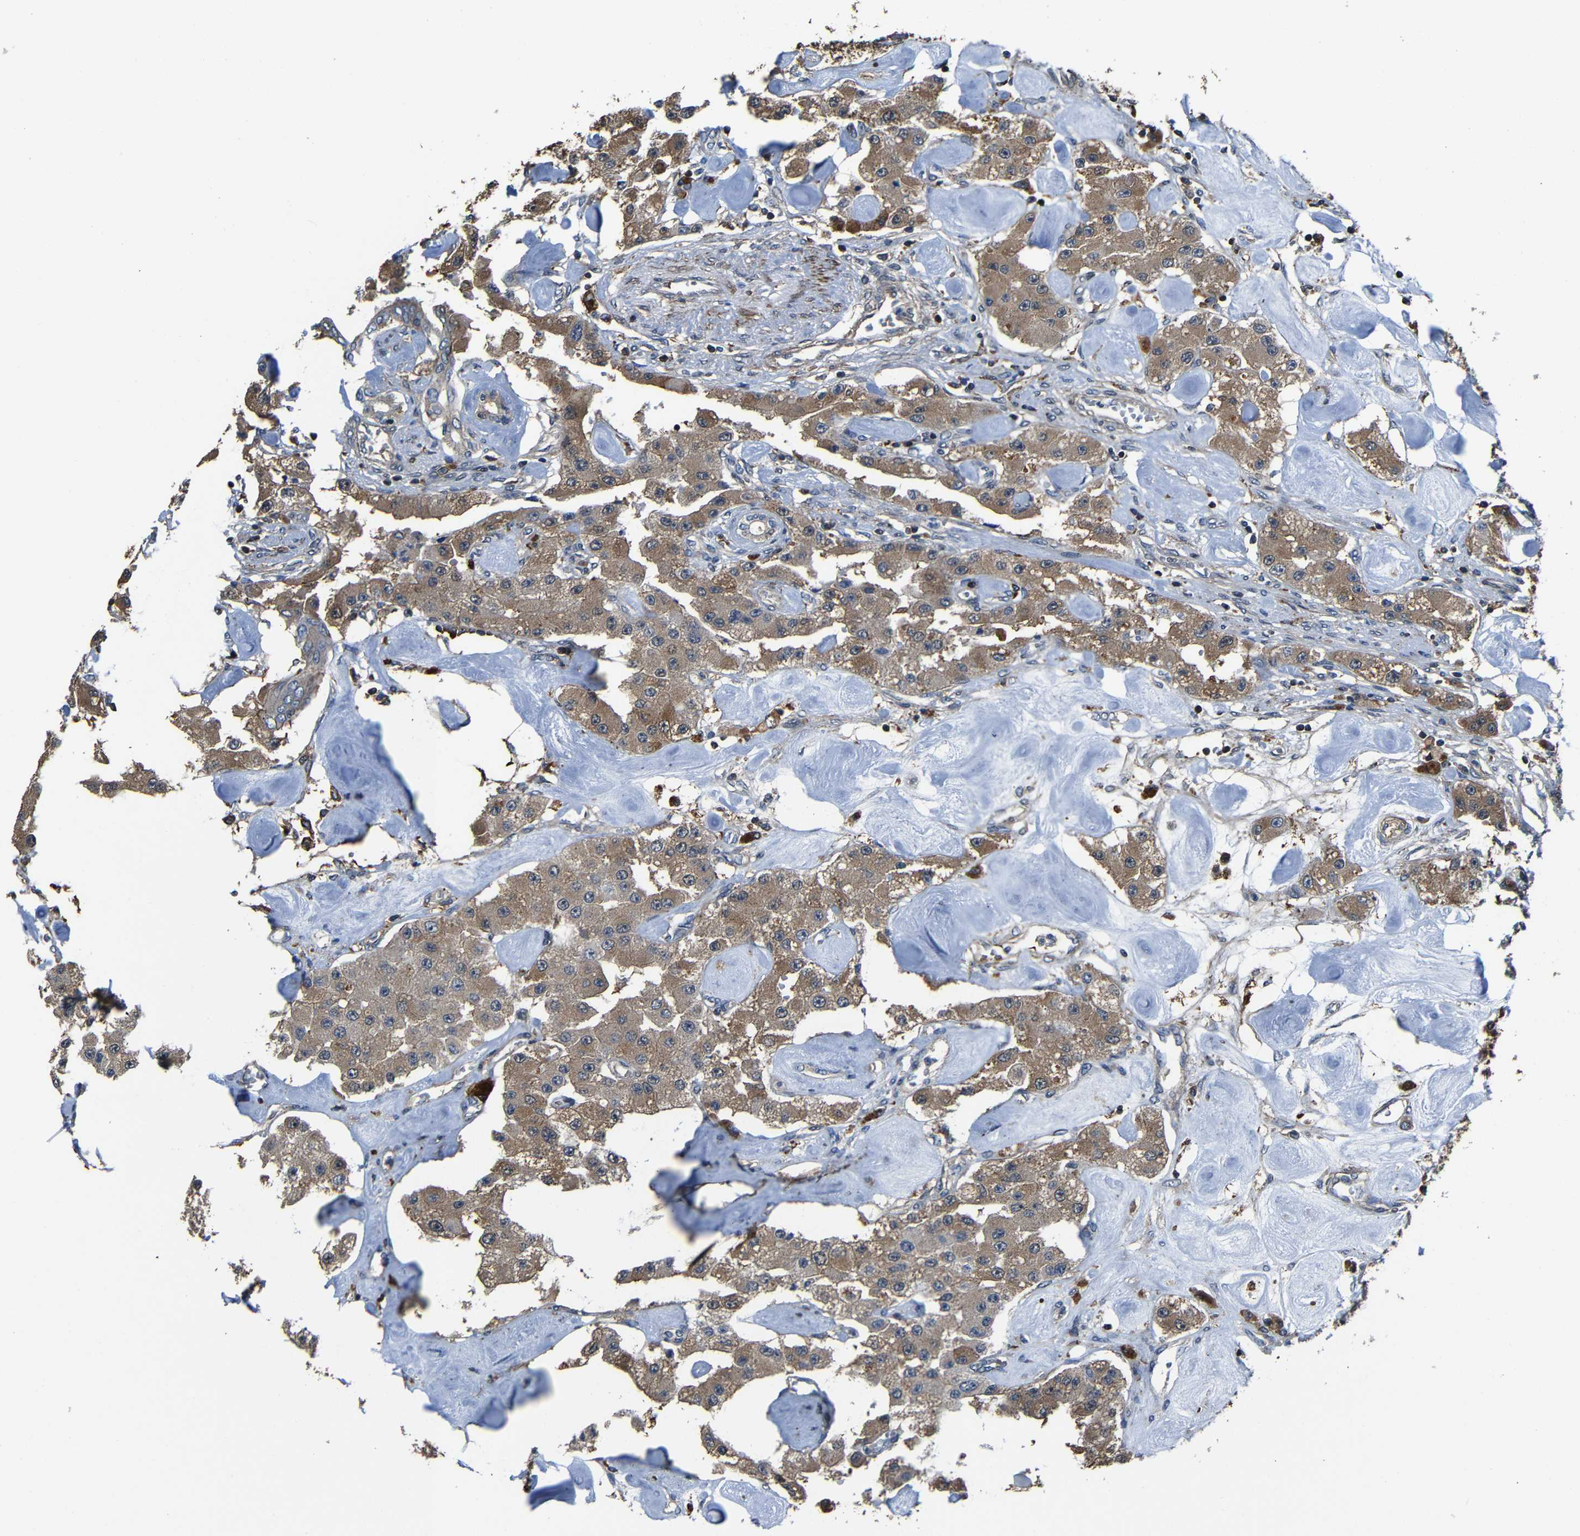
{"staining": {"intensity": "moderate", "quantity": ">75%", "location": "cytoplasmic/membranous"}, "tissue": "carcinoid", "cell_type": "Tumor cells", "image_type": "cancer", "snomed": [{"axis": "morphology", "description": "Carcinoid, malignant, NOS"}, {"axis": "topography", "description": "Pancreas"}], "caption": "About >75% of tumor cells in human carcinoid demonstrate moderate cytoplasmic/membranous protein positivity as visualized by brown immunohistochemical staining.", "gene": "GDI1", "patient": {"sex": "male", "age": 41}}